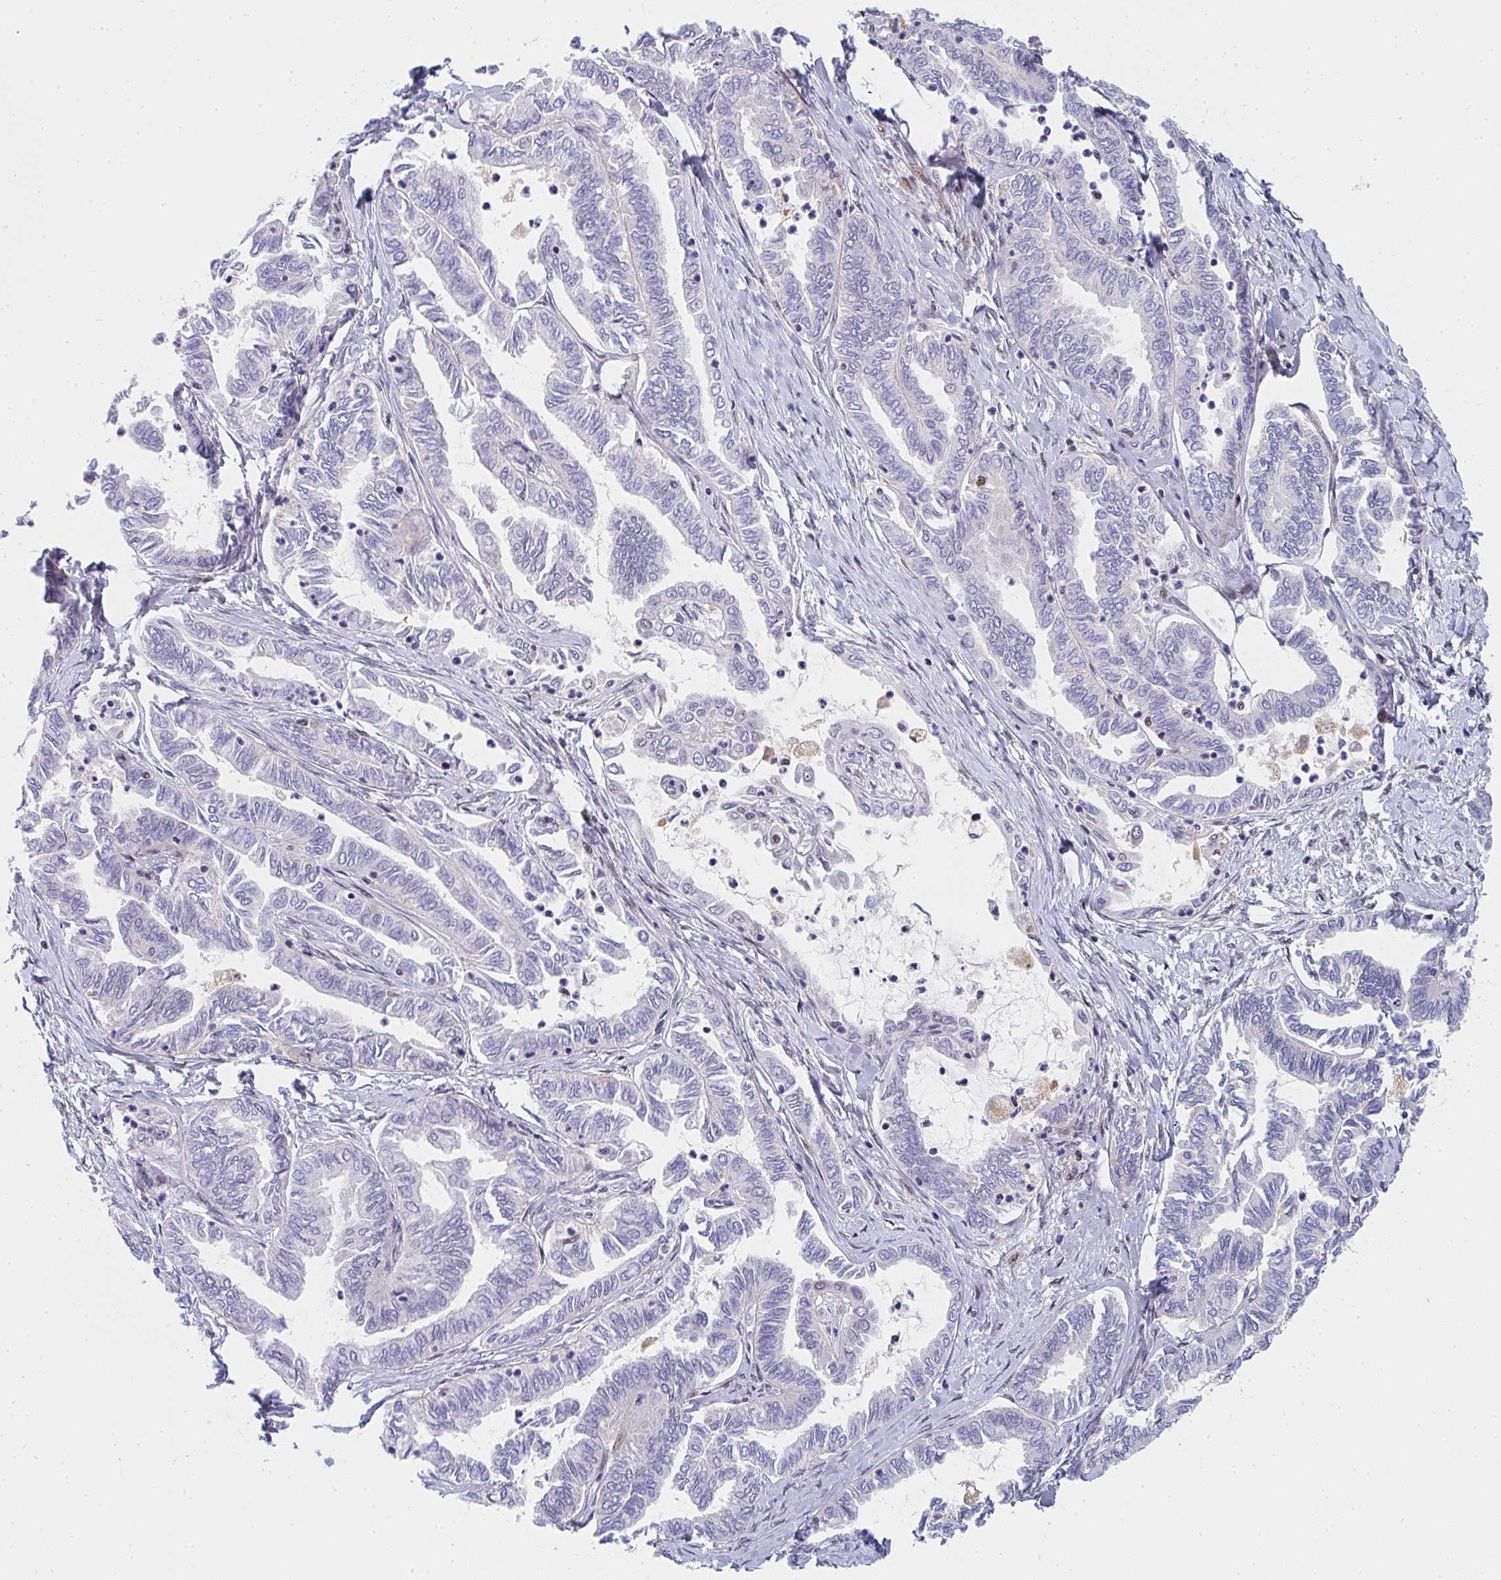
{"staining": {"intensity": "negative", "quantity": "none", "location": "none"}, "tissue": "ovarian cancer", "cell_type": "Tumor cells", "image_type": "cancer", "snomed": [{"axis": "morphology", "description": "Carcinoma, endometroid"}, {"axis": "topography", "description": "Ovary"}], "caption": "A photomicrograph of ovarian endometroid carcinoma stained for a protein displays no brown staining in tumor cells. (DAB IHC, high magnification).", "gene": "ZIC3", "patient": {"sex": "female", "age": 70}}